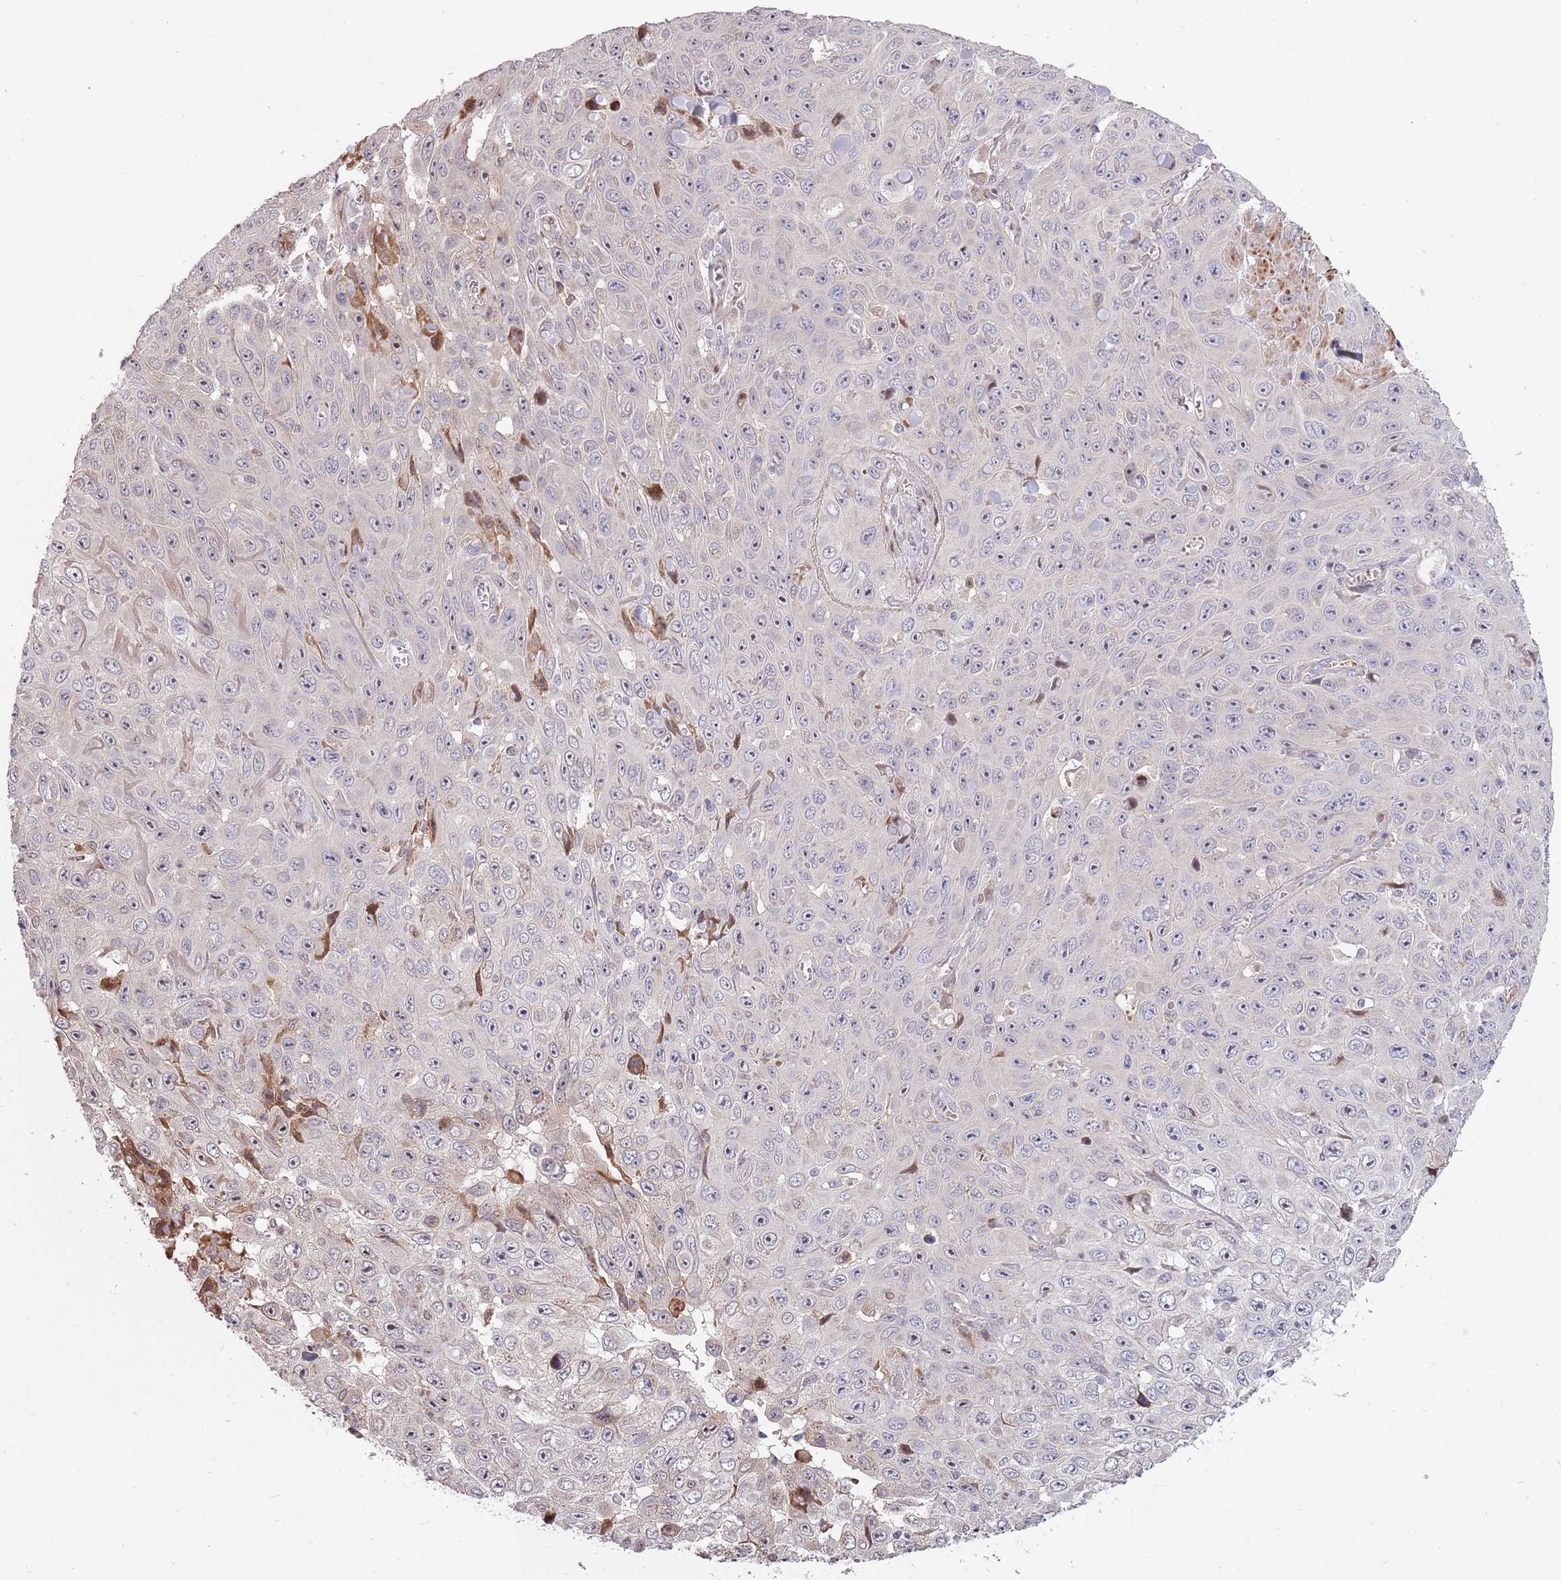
{"staining": {"intensity": "weak", "quantity": "25%-75%", "location": "nuclear"}, "tissue": "skin cancer", "cell_type": "Tumor cells", "image_type": "cancer", "snomed": [{"axis": "morphology", "description": "Squamous cell carcinoma, NOS"}, {"axis": "topography", "description": "Skin"}], "caption": "Tumor cells demonstrate low levels of weak nuclear expression in about 25%-75% of cells in skin cancer (squamous cell carcinoma). The staining was performed using DAB to visualize the protein expression in brown, while the nuclei were stained in blue with hematoxylin (Magnification: 20x).", "gene": "SYNDIG1L", "patient": {"sex": "male", "age": 82}}